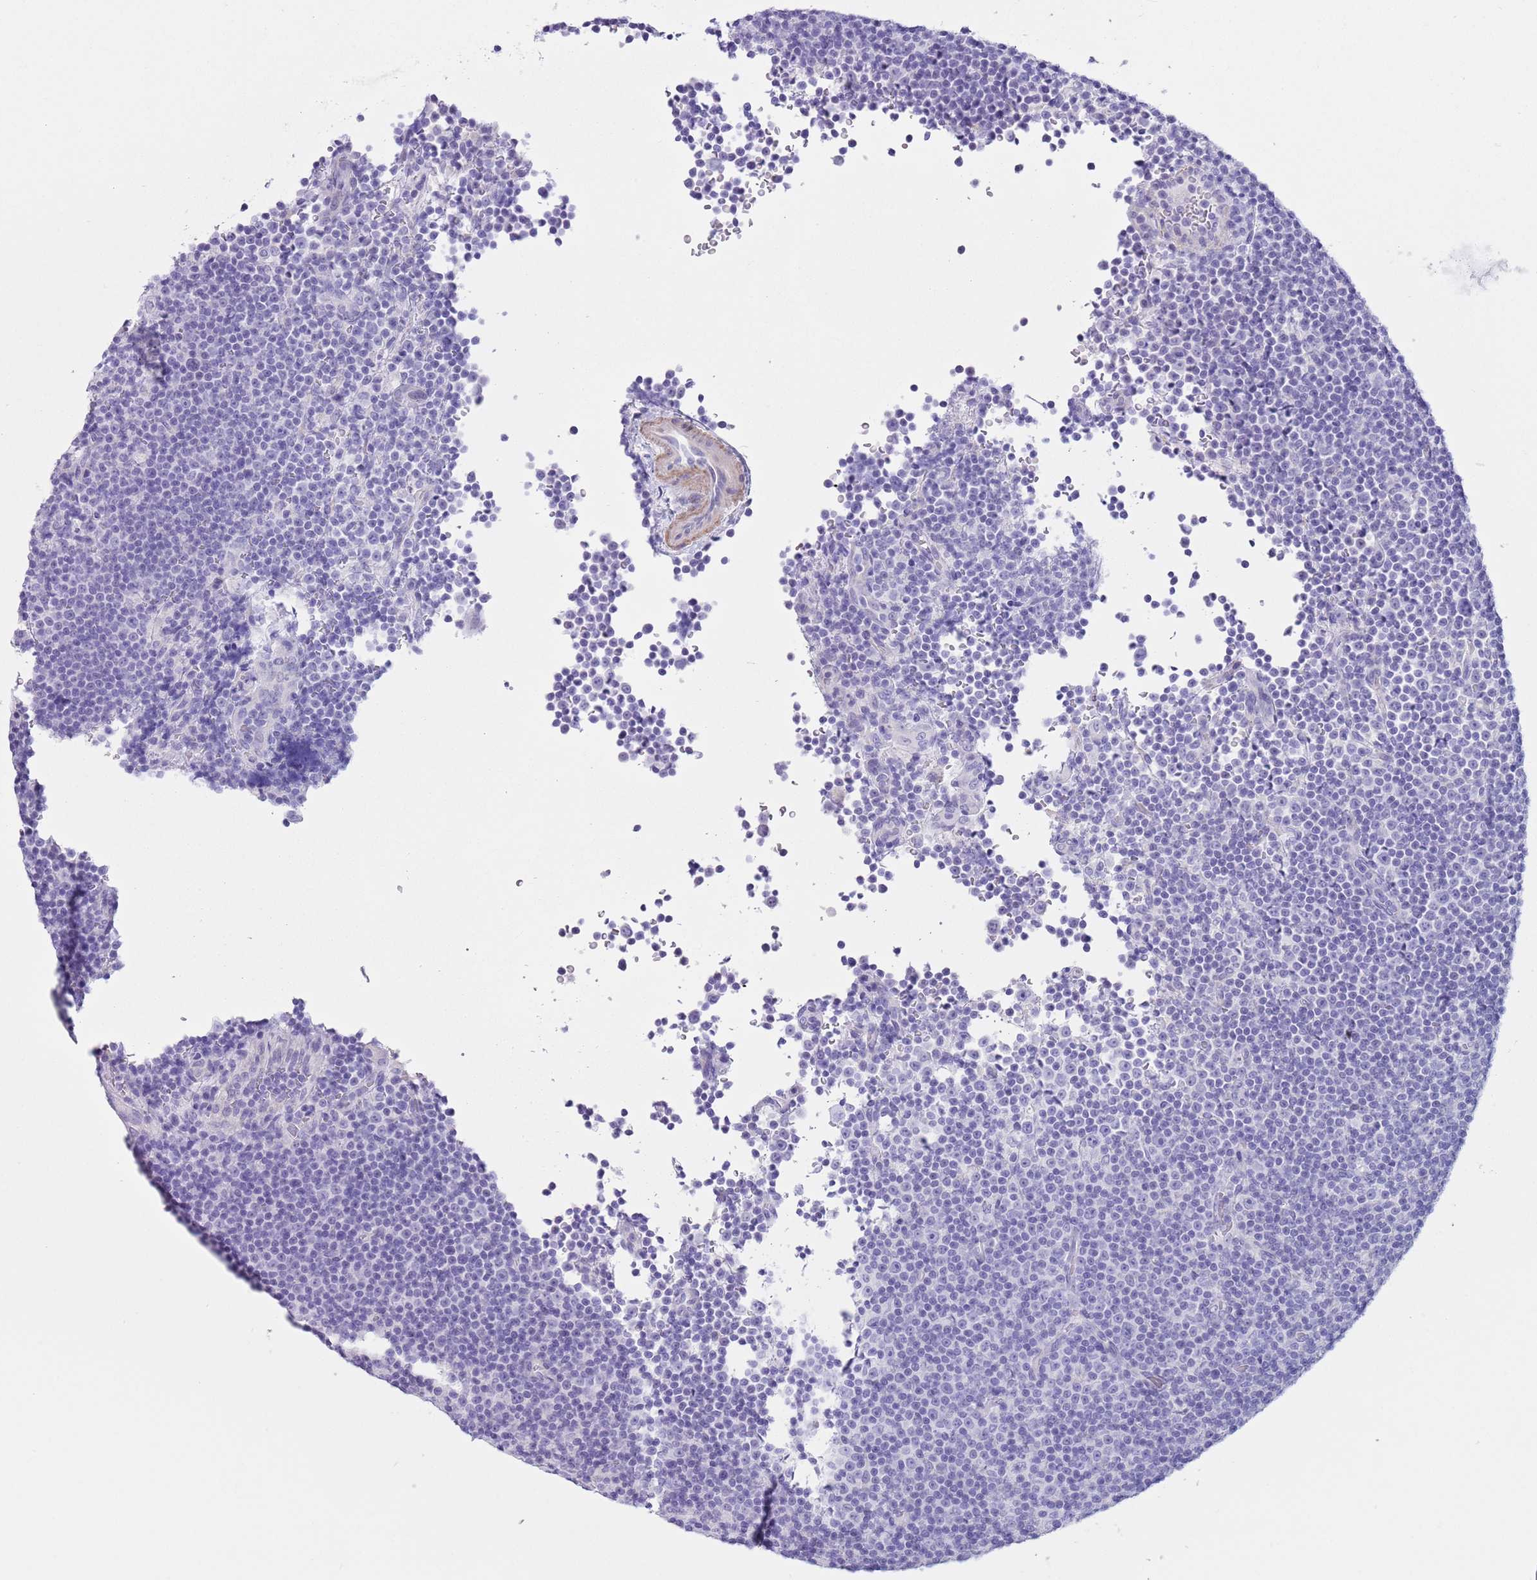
{"staining": {"intensity": "negative", "quantity": "none", "location": "none"}, "tissue": "lymphoma", "cell_type": "Tumor cells", "image_type": "cancer", "snomed": [{"axis": "morphology", "description": "Malignant lymphoma, non-Hodgkin's type, Low grade"}, {"axis": "topography", "description": "Lymph node"}], "caption": "The histopathology image demonstrates no staining of tumor cells in malignant lymphoma, non-Hodgkin's type (low-grade).", "gene": "SLC7A14", "patient": {"sex": "female", "age": 67}}